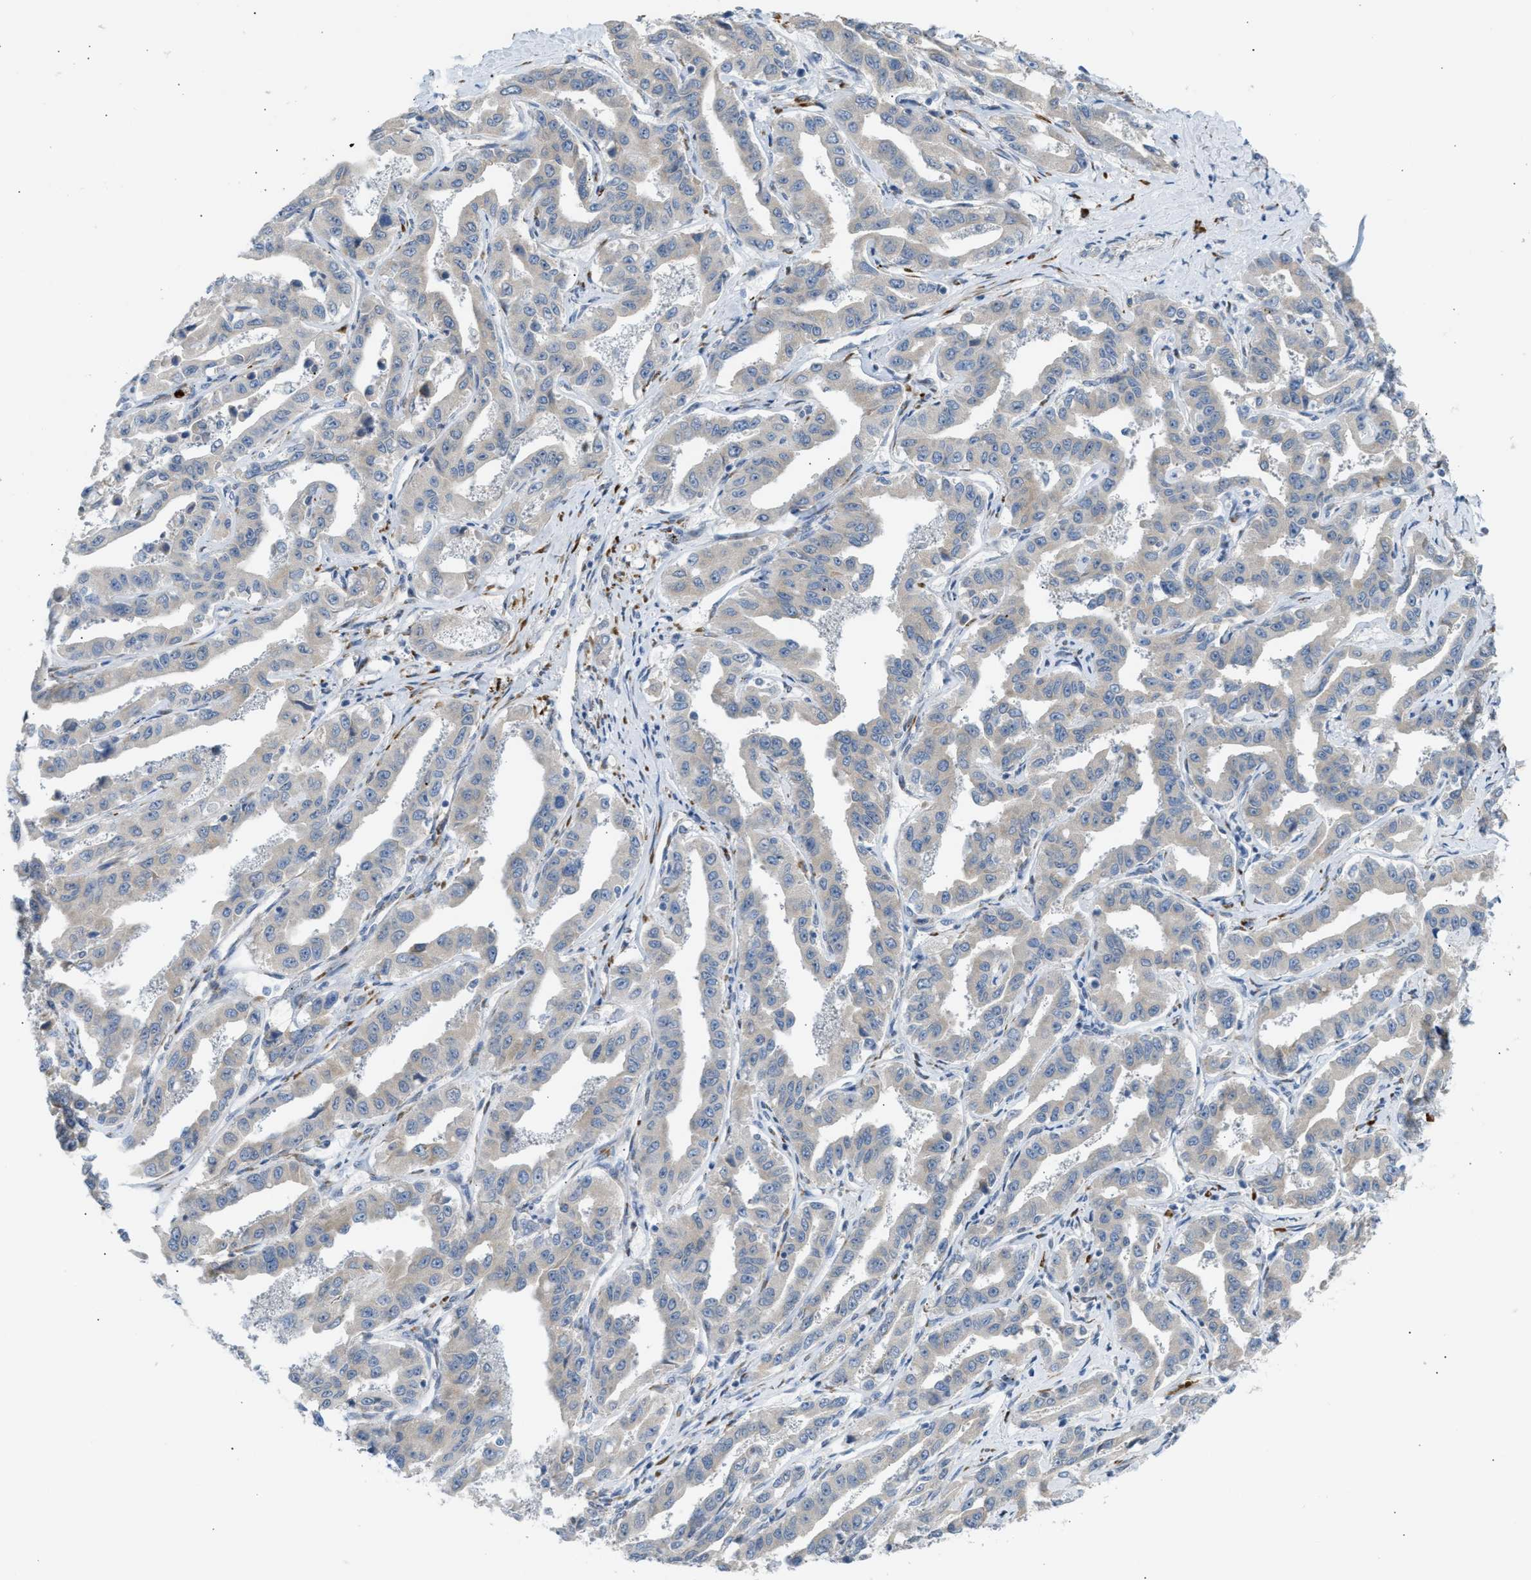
{"staining": {"intensity": "weak", "quantity": "25%-75%", "location": "cytoplasmic/membranous"}, "tissue": "liver cancer", "cell_type": "Tumor cells", "image_type": "cancer", "snomed": [{"axis": "morphology", "description": "Cholangiocarcinoma"}, {"axis": "topography", "description": "Liver"}], "caption": "Liver cancer (cholangiocarcinoma) stained with a brown dye displays weak cytoplasmic/membranous positive positivity in about 25%-75% of tumor cells.", "gene": "KCNC2", "patient": {"sex": "male", "age": 59}}